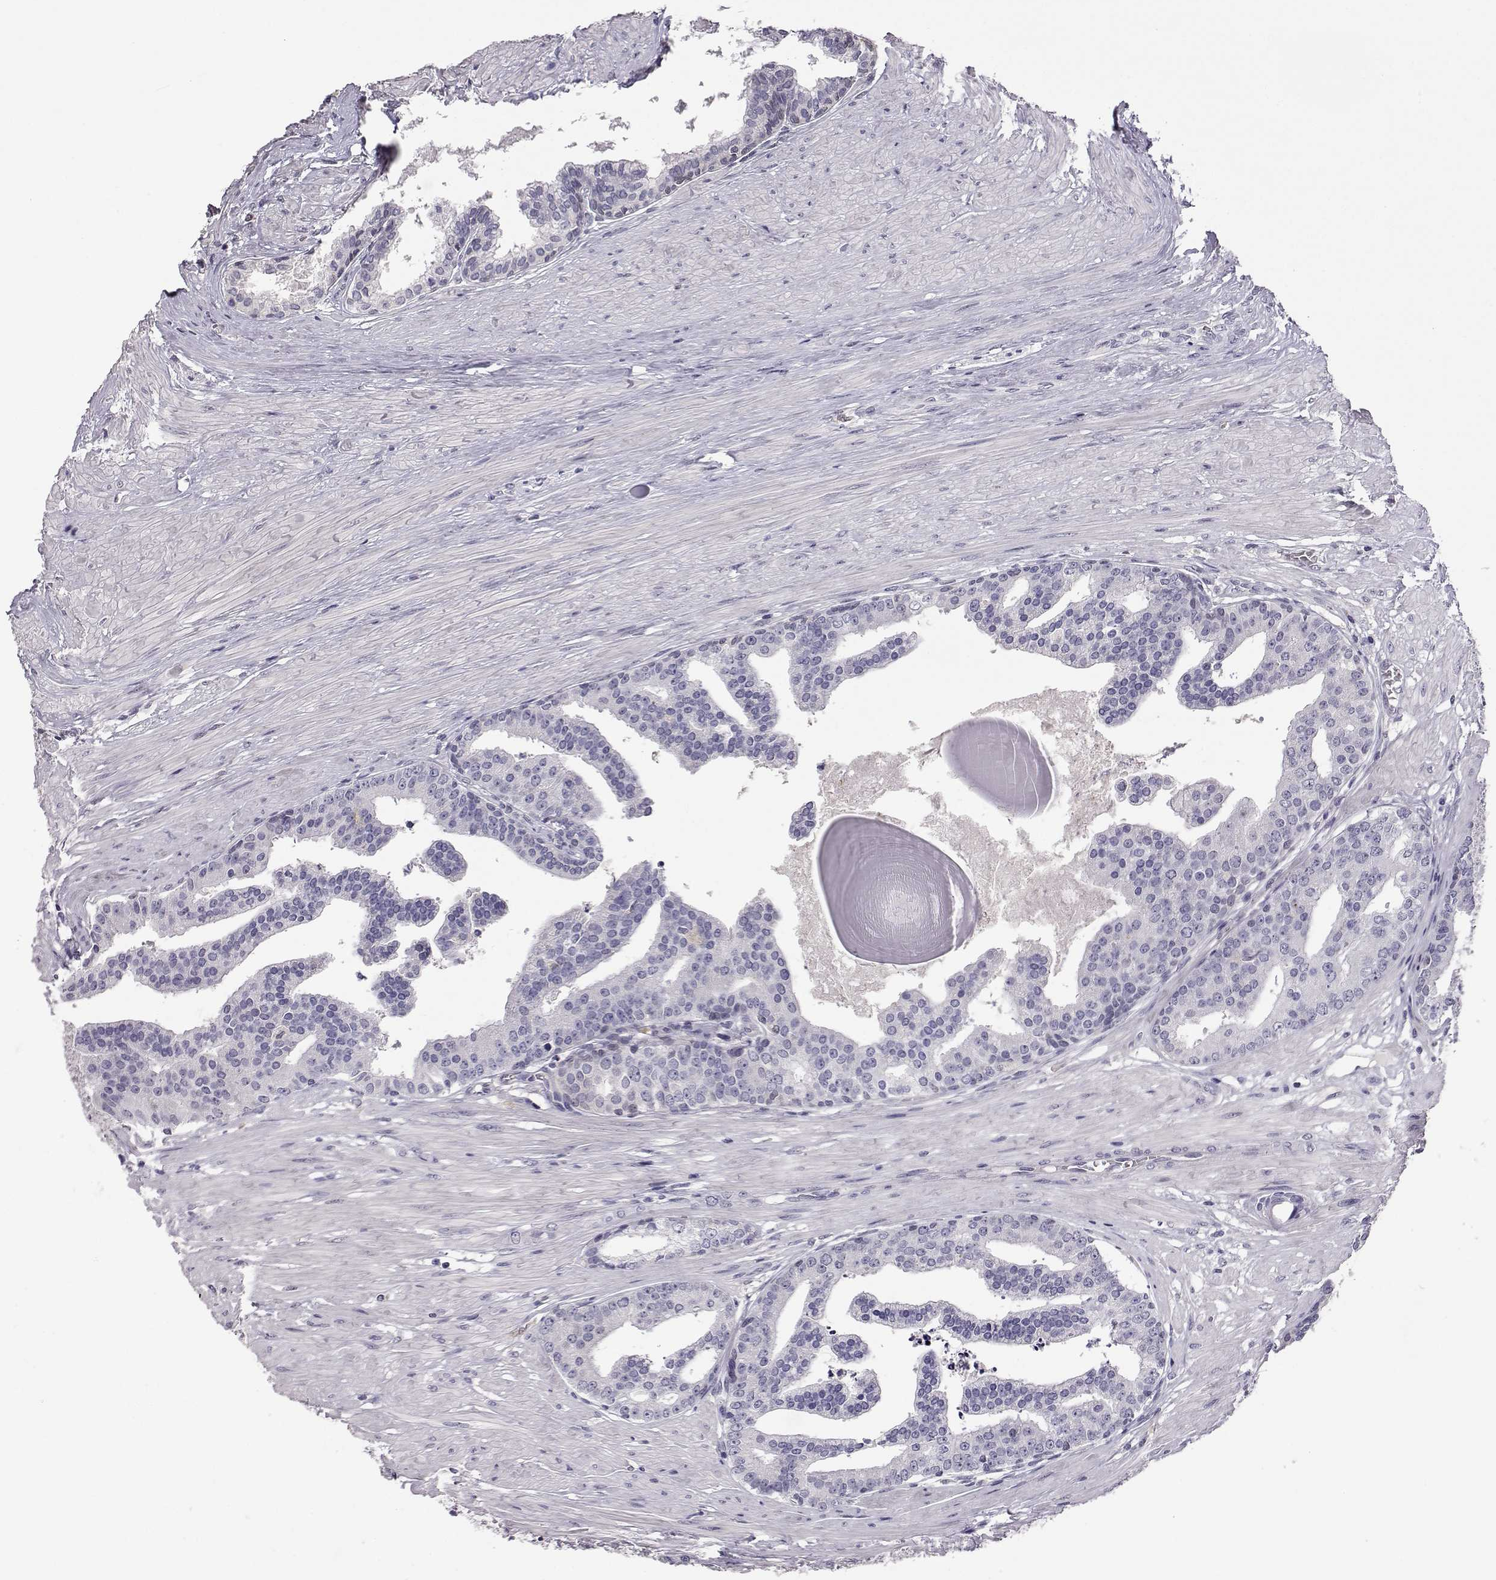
{"staining": {"intensity": "negative", "quantity": "none", "location": "none"}, "tissue": "prostate cancer", "cell_type": "Tumor cells", "image_type": "cancer", "snomed": [{"axis": "morphology", "description": "Adenocarcinoma, NOS"}, {"axis": "topography", "description": "Prostate and seminal vesicle, NOS"}, {"axis": "topography", "description": "Prostate"}], "caption": "Human adenocarcinoma (prostate) stained for a protein using immunohistochemistry shows no positivity in tumor cells.", "gene": "AKR1B1", "patient": {"sex": "male", "age": 44}}